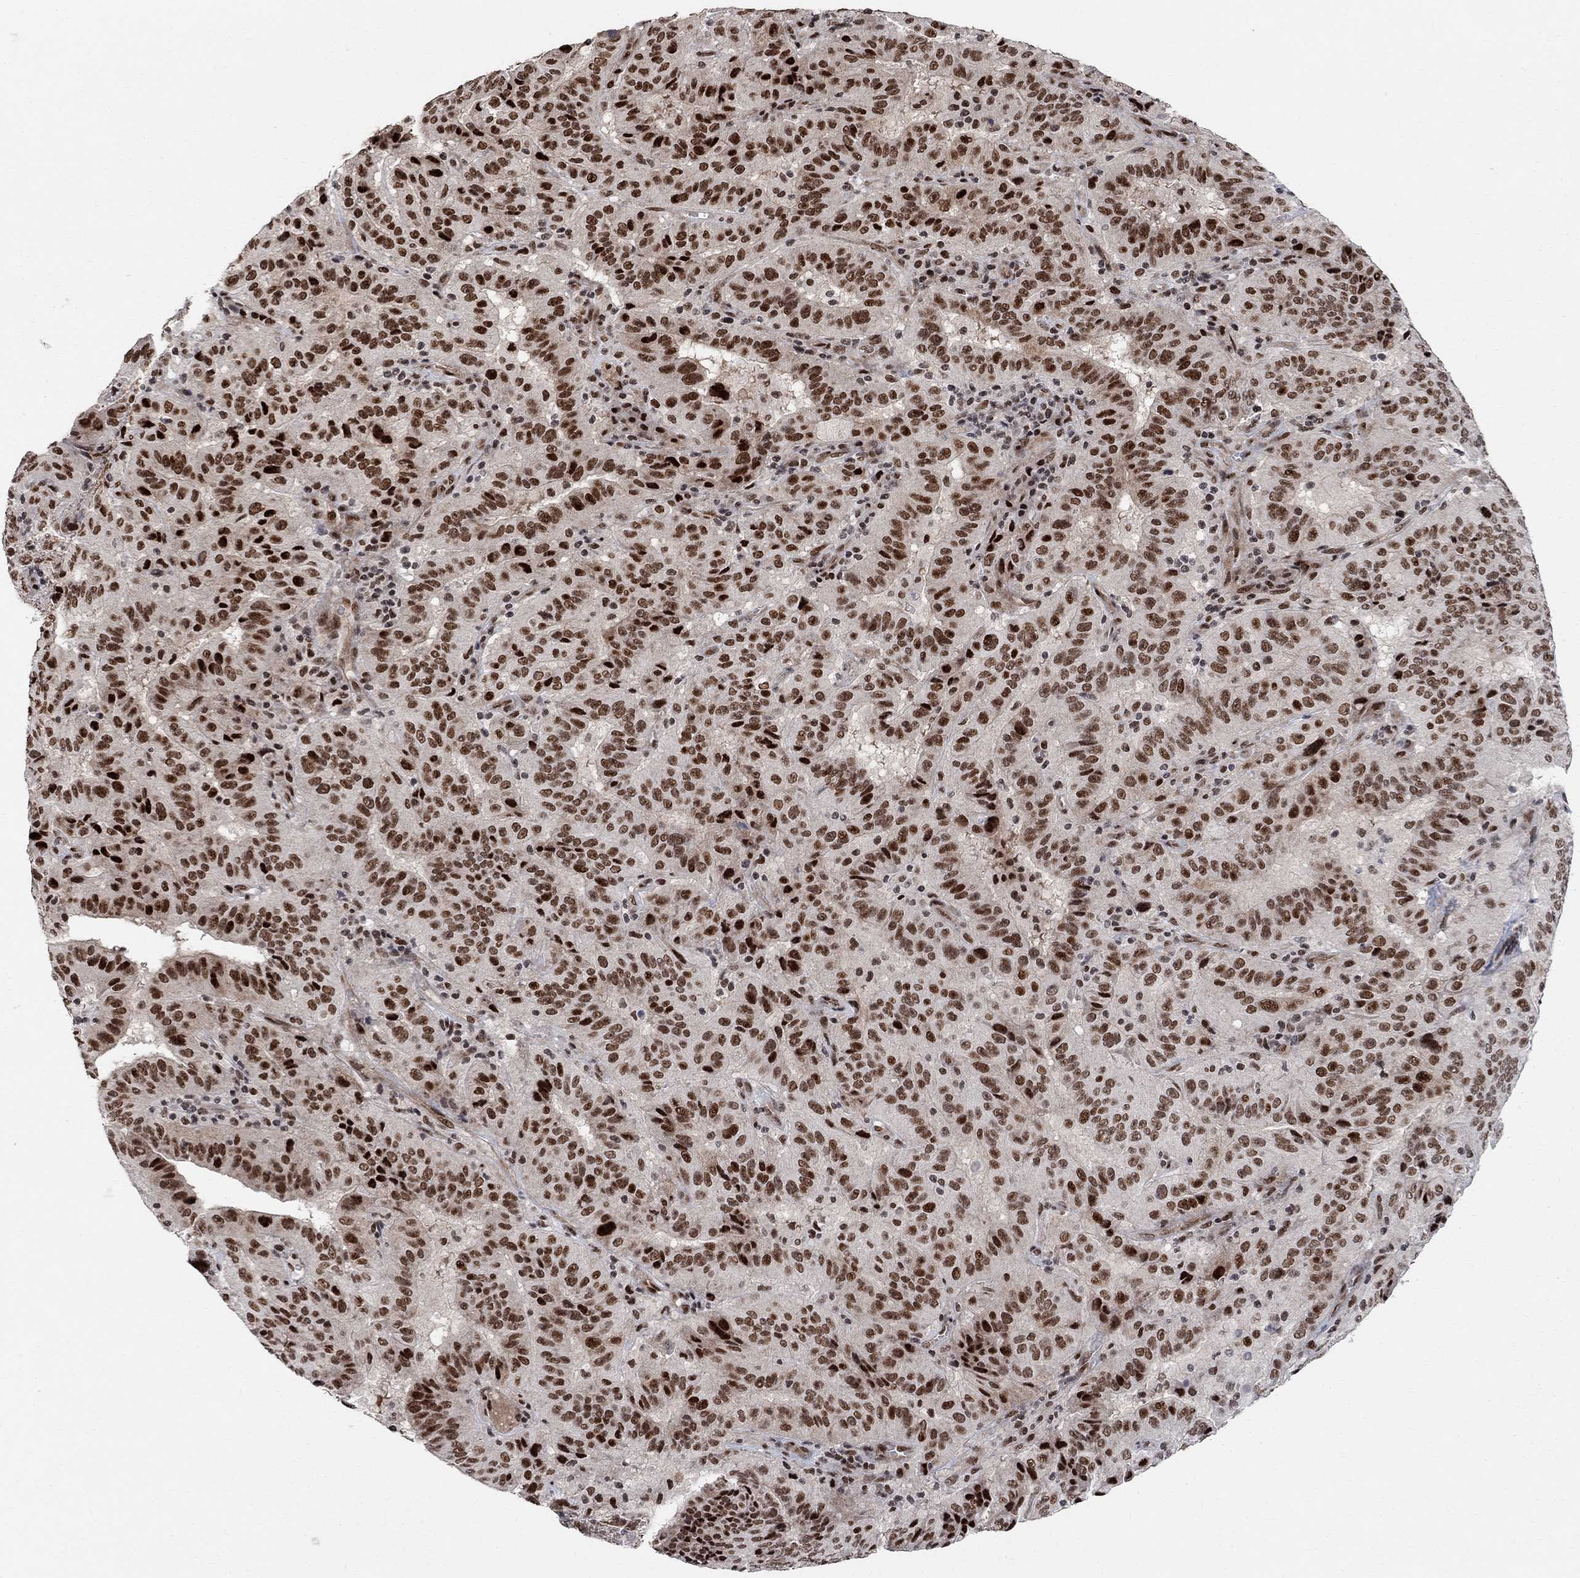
{"staining": {"intensity": "strong", "quantity": ">75%", "location": "nuclear"}, "tissue": "pancreatic cancer", "cell_type": "Tumor cells", "image_type": "cancer", "snomed": [{"axis": "morphology", "description": "Adenocarcinoma, NOS"}, {"axis": "topography", "description": "Pancreas"}], "caption": "Brown immunohistochemical staining in pancreatic cancer displays strong nuclear expression in approximately >75% of tumor cells.", "gene": "E4F1", "patient": {"sex": "male", "age": 63}}